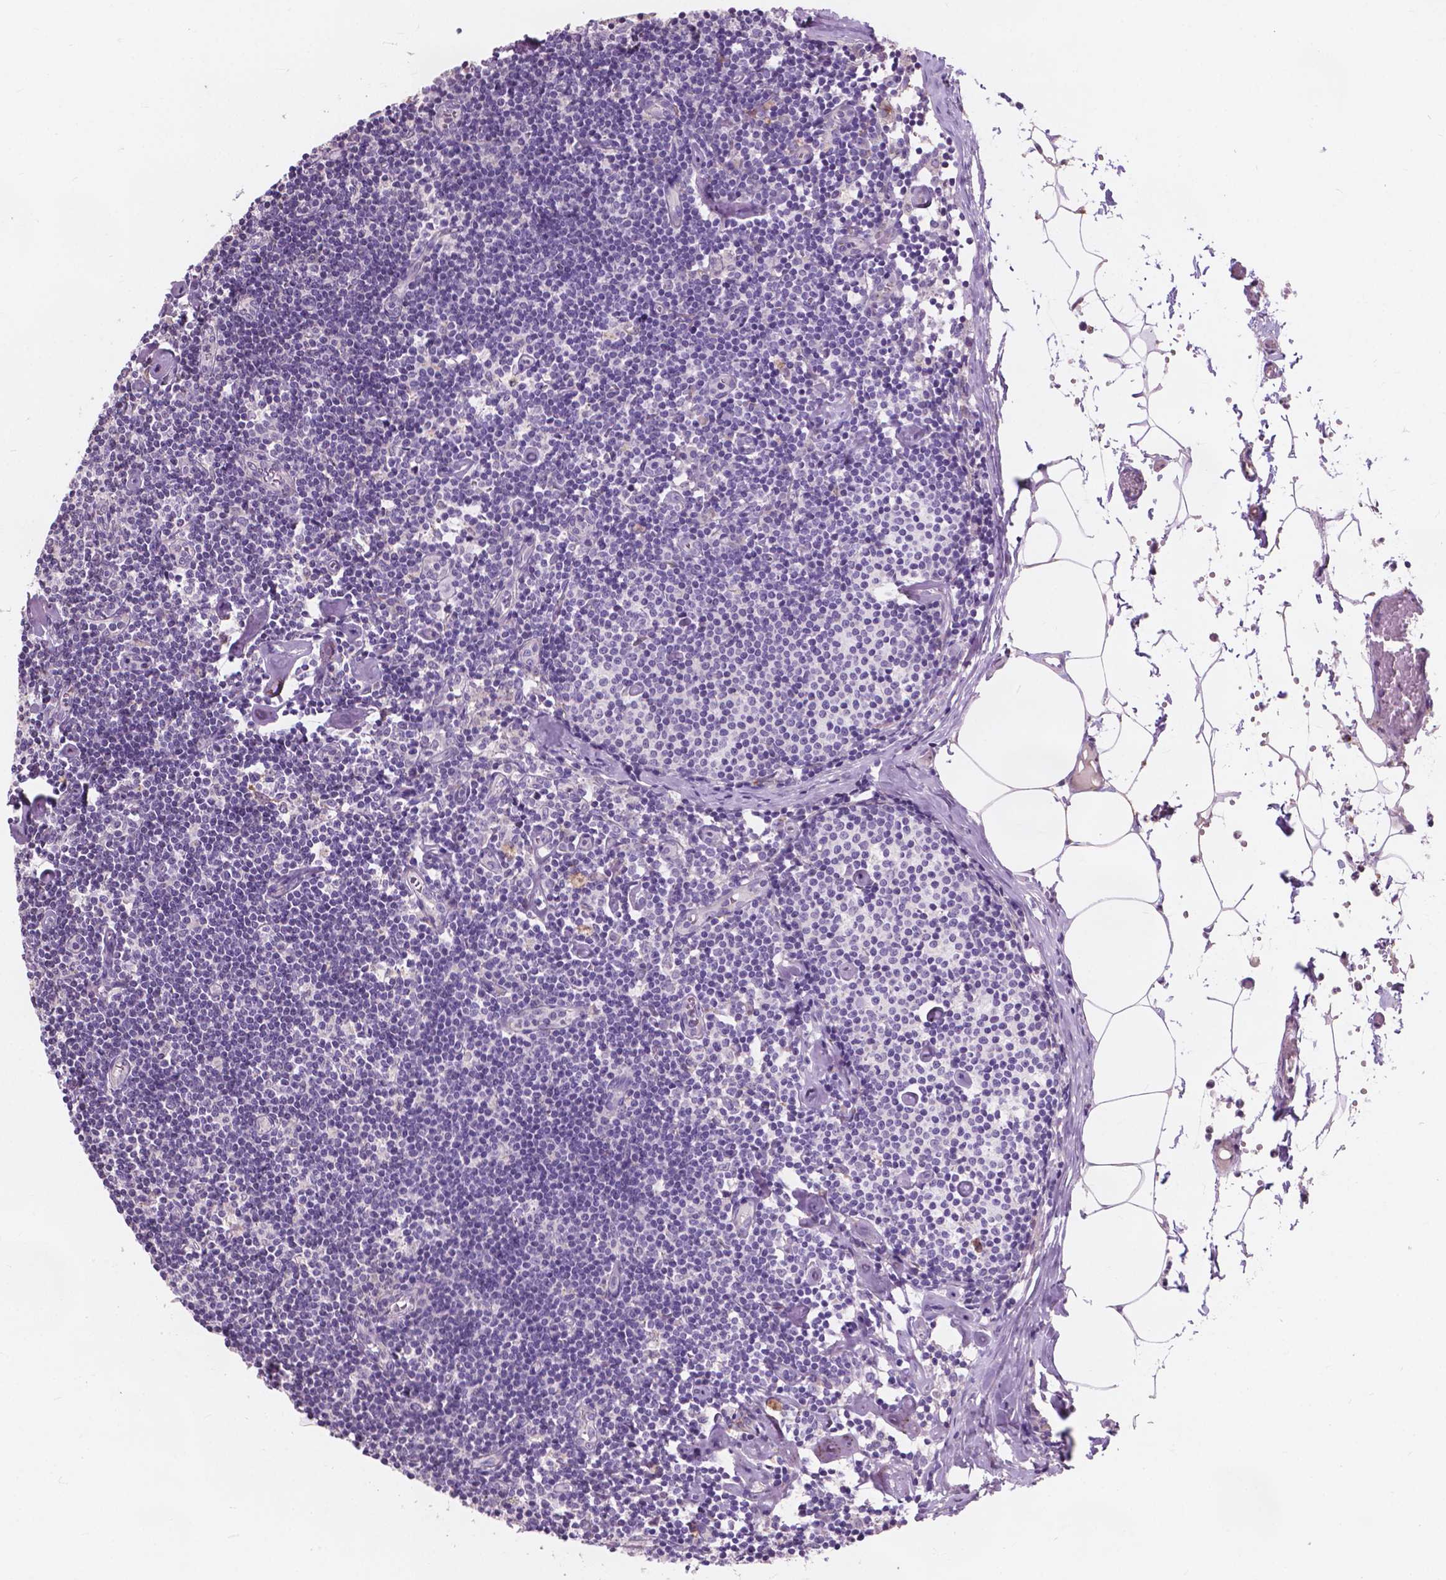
{"staining": {"intensity": "negative", "quantity": "none", "location": "none"}, "tissue": "lymph node", "cell_type": "Germinal center cells", "image_type": "normal", "snomed": [{"axis": "morphology", "description": "Normal tissue, NOS"}, {"axis": "topography", "description": "Lymph node"}], "caption": "Protein analysis of benign lymph node reveals no significant staining in germinal center cells. The staining is performed using DAB brown chromogen with nuclei counter-stained in using hematoxylin.", "gene": "IREB2", "patient": {"sex": "female", "age": 42}}